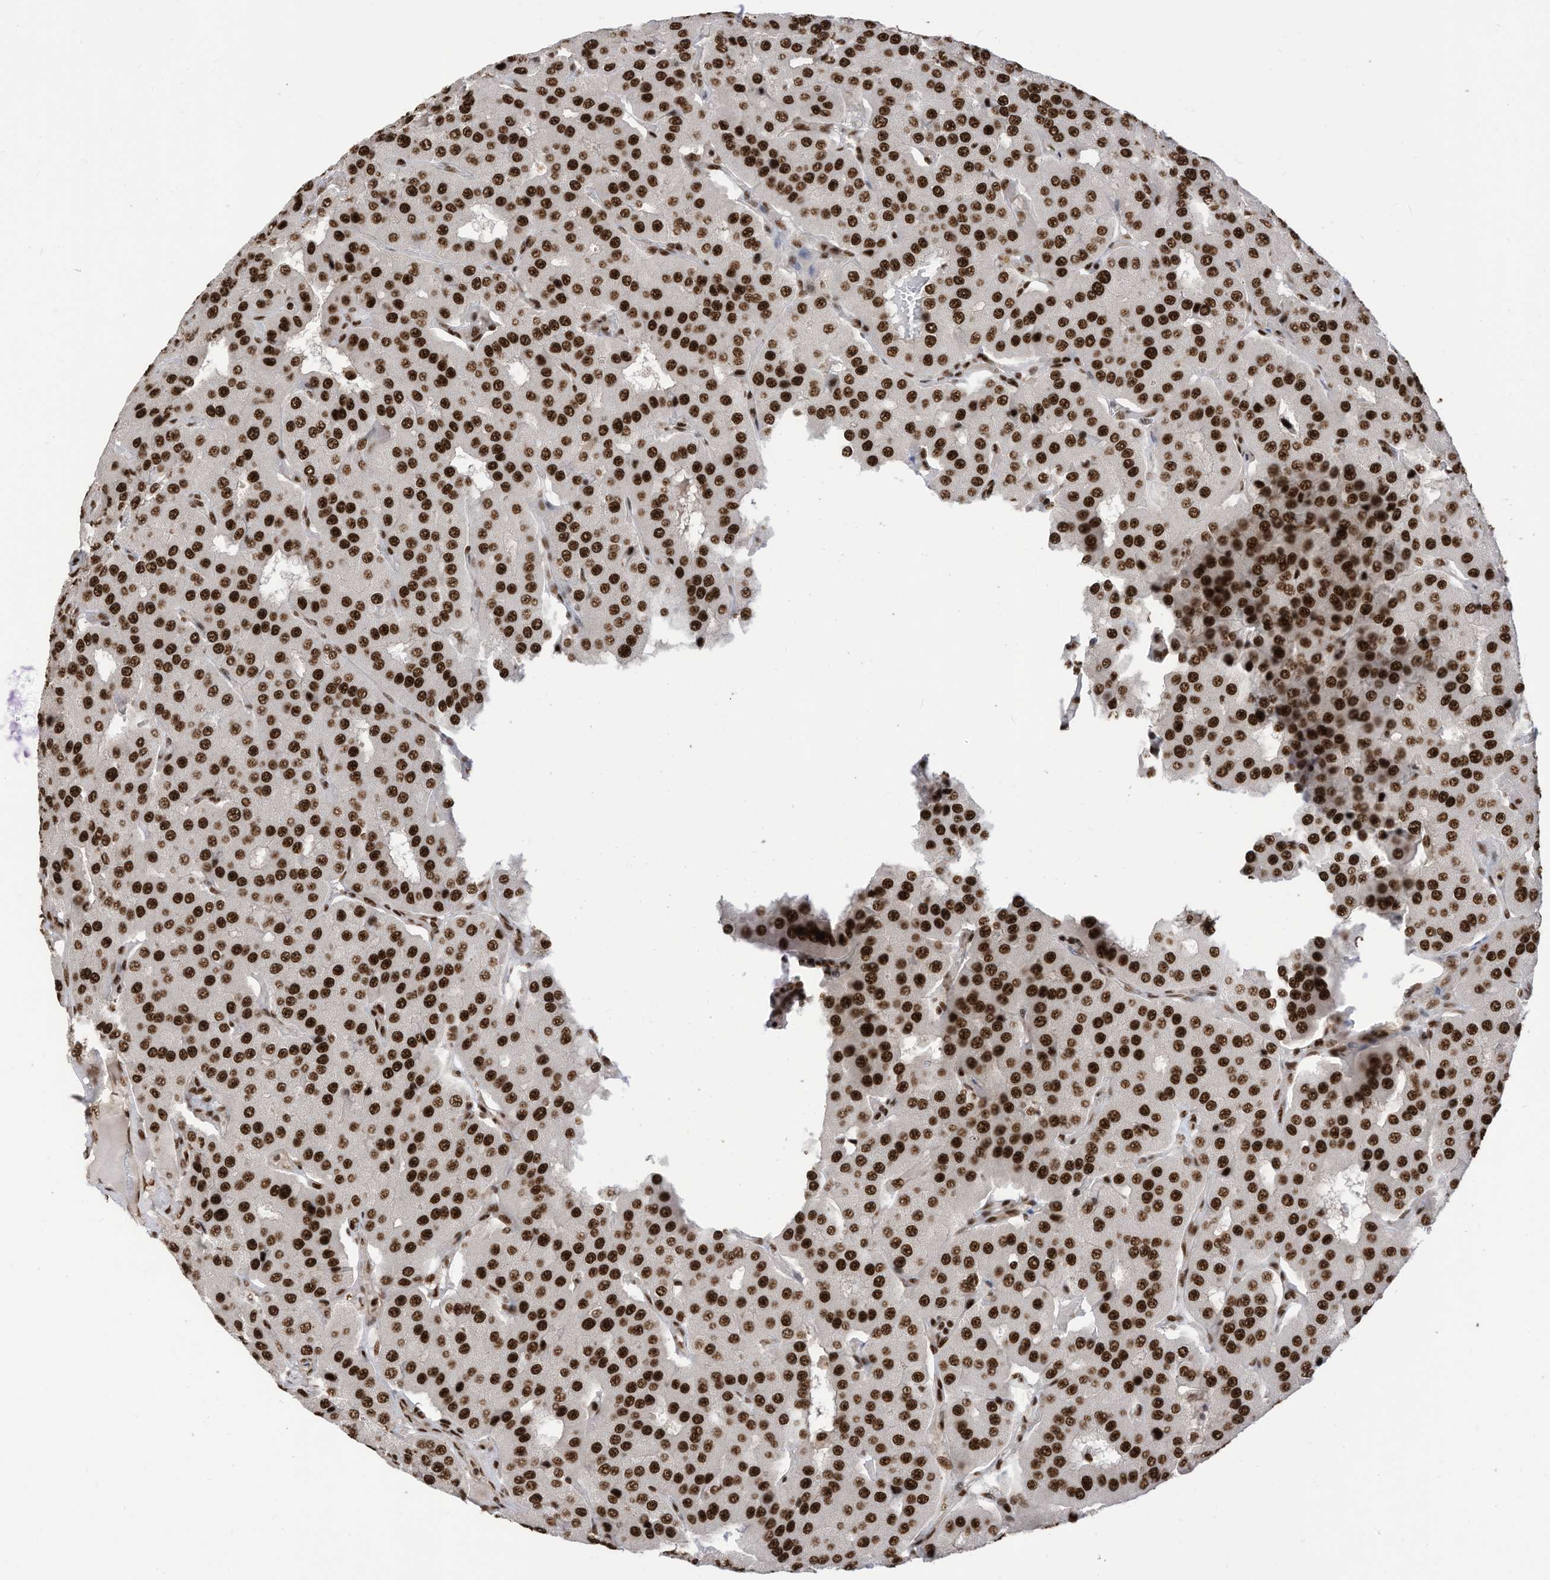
{"staining": {"intensity": "strong", "quantity": ">75%", "location": "nuclear"}, "tissue": "parathyroid gland", "cell_type": "Glandular cells", "image_type": "normal", "snomed": [{"axis": "morphology", "description": "Normal tissue, NOS"}, {"axis": "morphology", "description": "Adenoma, NOS"}, {"axis": "topography", "description": "Parathyroid gland"}], "caption": "Brown immunohistochemical staining in benign human parathyroid gland shows strong nuclear positivity in approximately >75% of glandular cells.", "gene": "SF3A3", "patient": {"sex": "female", "age": 86}}